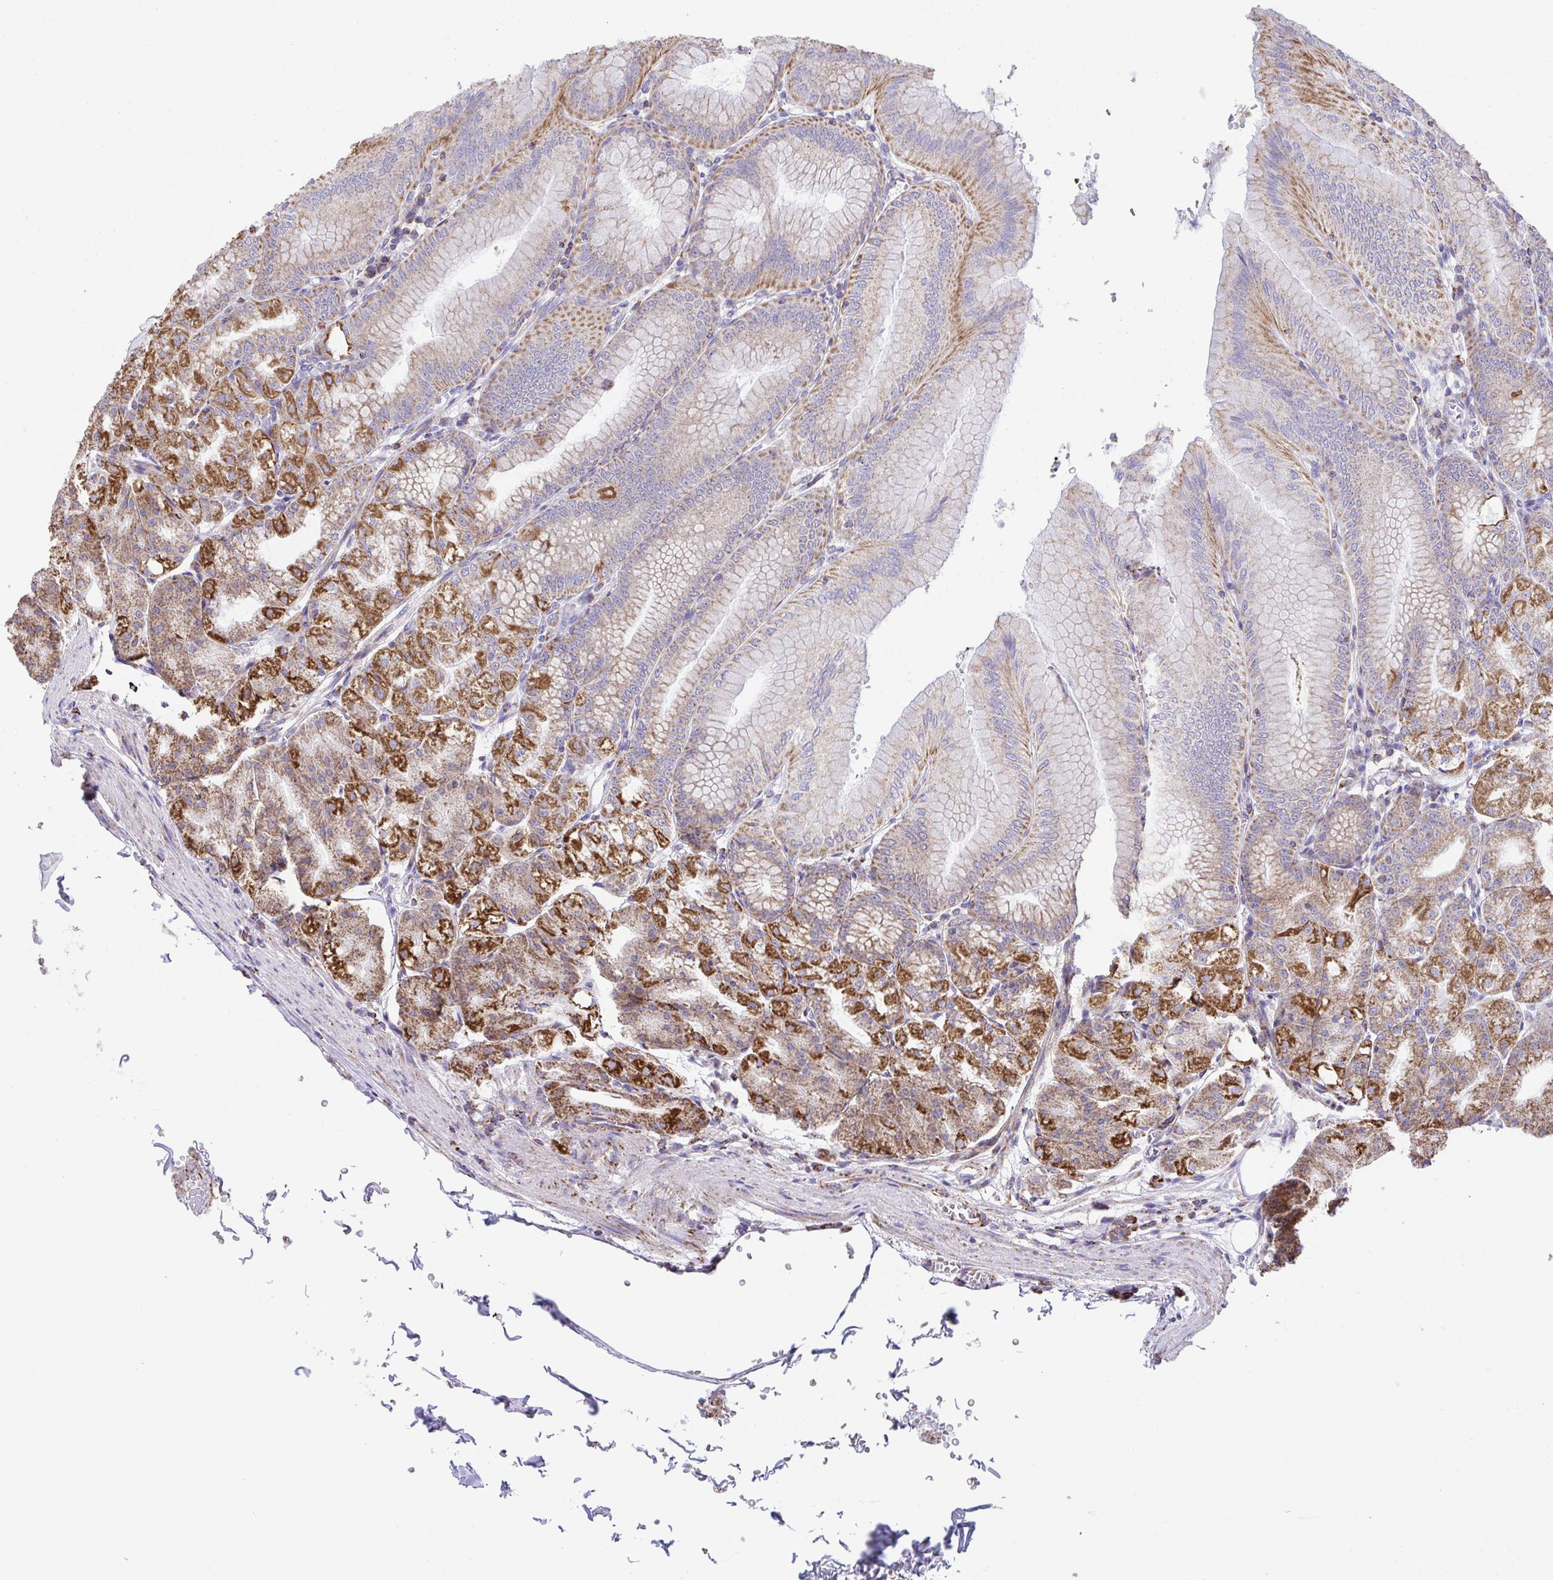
{"staining": {"intensity": "strong", "quantity": "25%-75%", "location": "cytoplasmic/membranous"}, "tissue": "stomach", "cell_type": "Glandular cells", "image_type": "normal", "snomed": [{"axis": "morphology", "description": "Normal tissue, NOS"}, {"axis": "topography", "description": "Stomach, lower"}], "caption": "Stomach was stained to show a protein in brown. There is high levels of strong cytoplasmic/membranous expression in approximately 25%-75% of glandular cells. The staining was performed using DAB to visualize the protein expression in brown, while the nuclei were stained in blue with hematoxylin (Magnification: 20x).", "gene": "PCMTD2", "patient": {"sex": "male", "age": 71}}